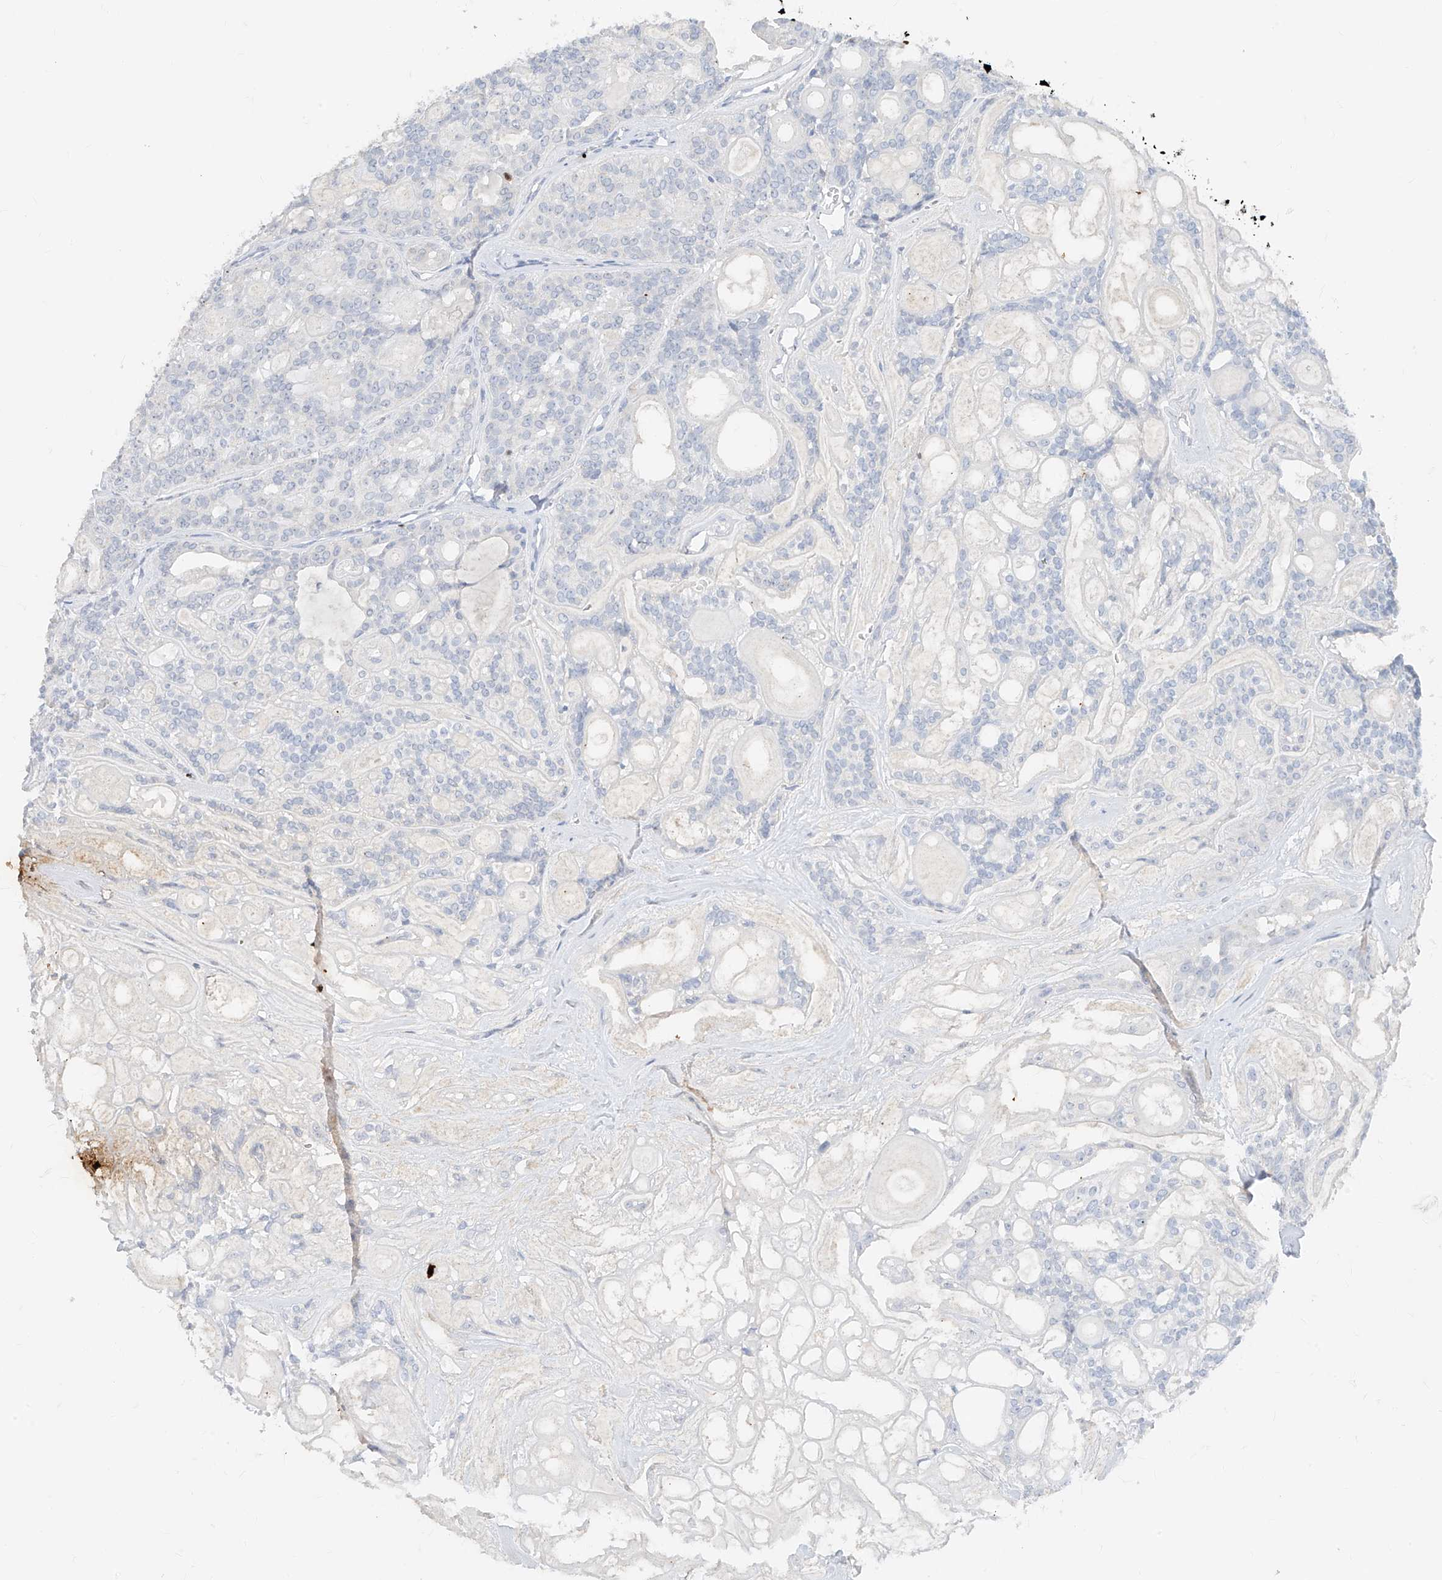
{"staining": {"intensity": "negative", "quantity": "none", "location": "none"}, "tissue": "head and neck cancer", "cell_type": "Tumor cells", "image_type": "cancer", "snomed": [{"axis": "morphology", "description": "Adenocarcinoma, NOS"}, {"axis": "topography", "description": "Head-Neck"}], "caption": "Immunohistochemical staining of human head and neck cancer (adenocarcinoma) demonstrates no significant positivity in tumor cells. The staining is performed using DAB (3,3'-diaminobenzidine) brown chromogen with nuclei counter-stained in using hematoxylin.", "gene": "TBX21", "patient": {"sex": "male", "age": 66}}